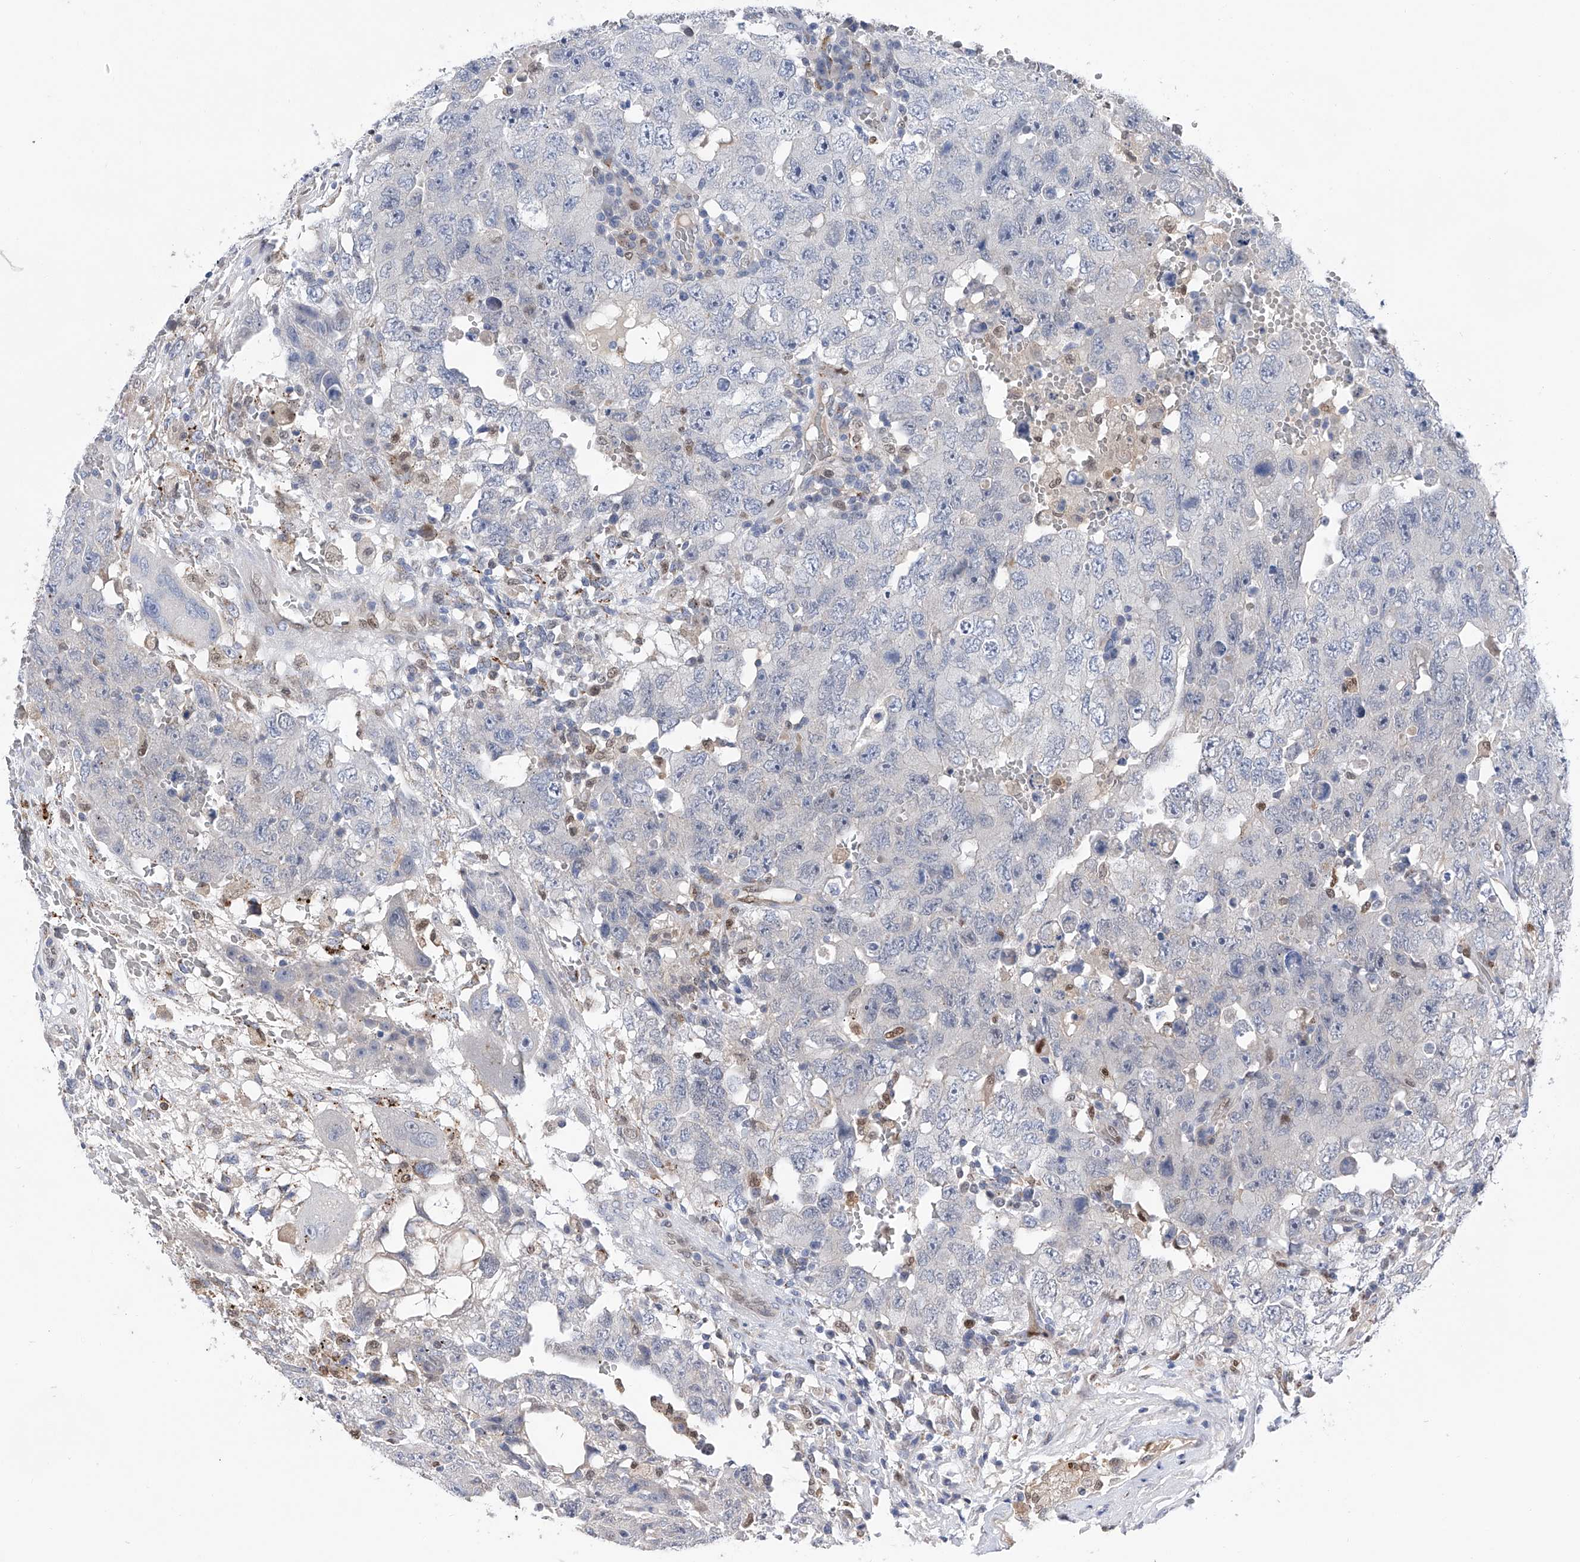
{"staining": {"intensity": "negative", "quantity": "none", "location": "none"}, "tissue": "testis cancer", "cell_type": "Tumor cells", "image_type": "cancer", "snomed": [{"axis": "morphology", "description": "Carcinoma, Embryonal, NOS"}, {"axis": "topography", "description": "Testis"}], "caption": "Photomicrograph shows no significant protein positivity in tumor cells of testis cancer.", "gene": "PHF20", "patient": {"sex": "male", "age": 26}}